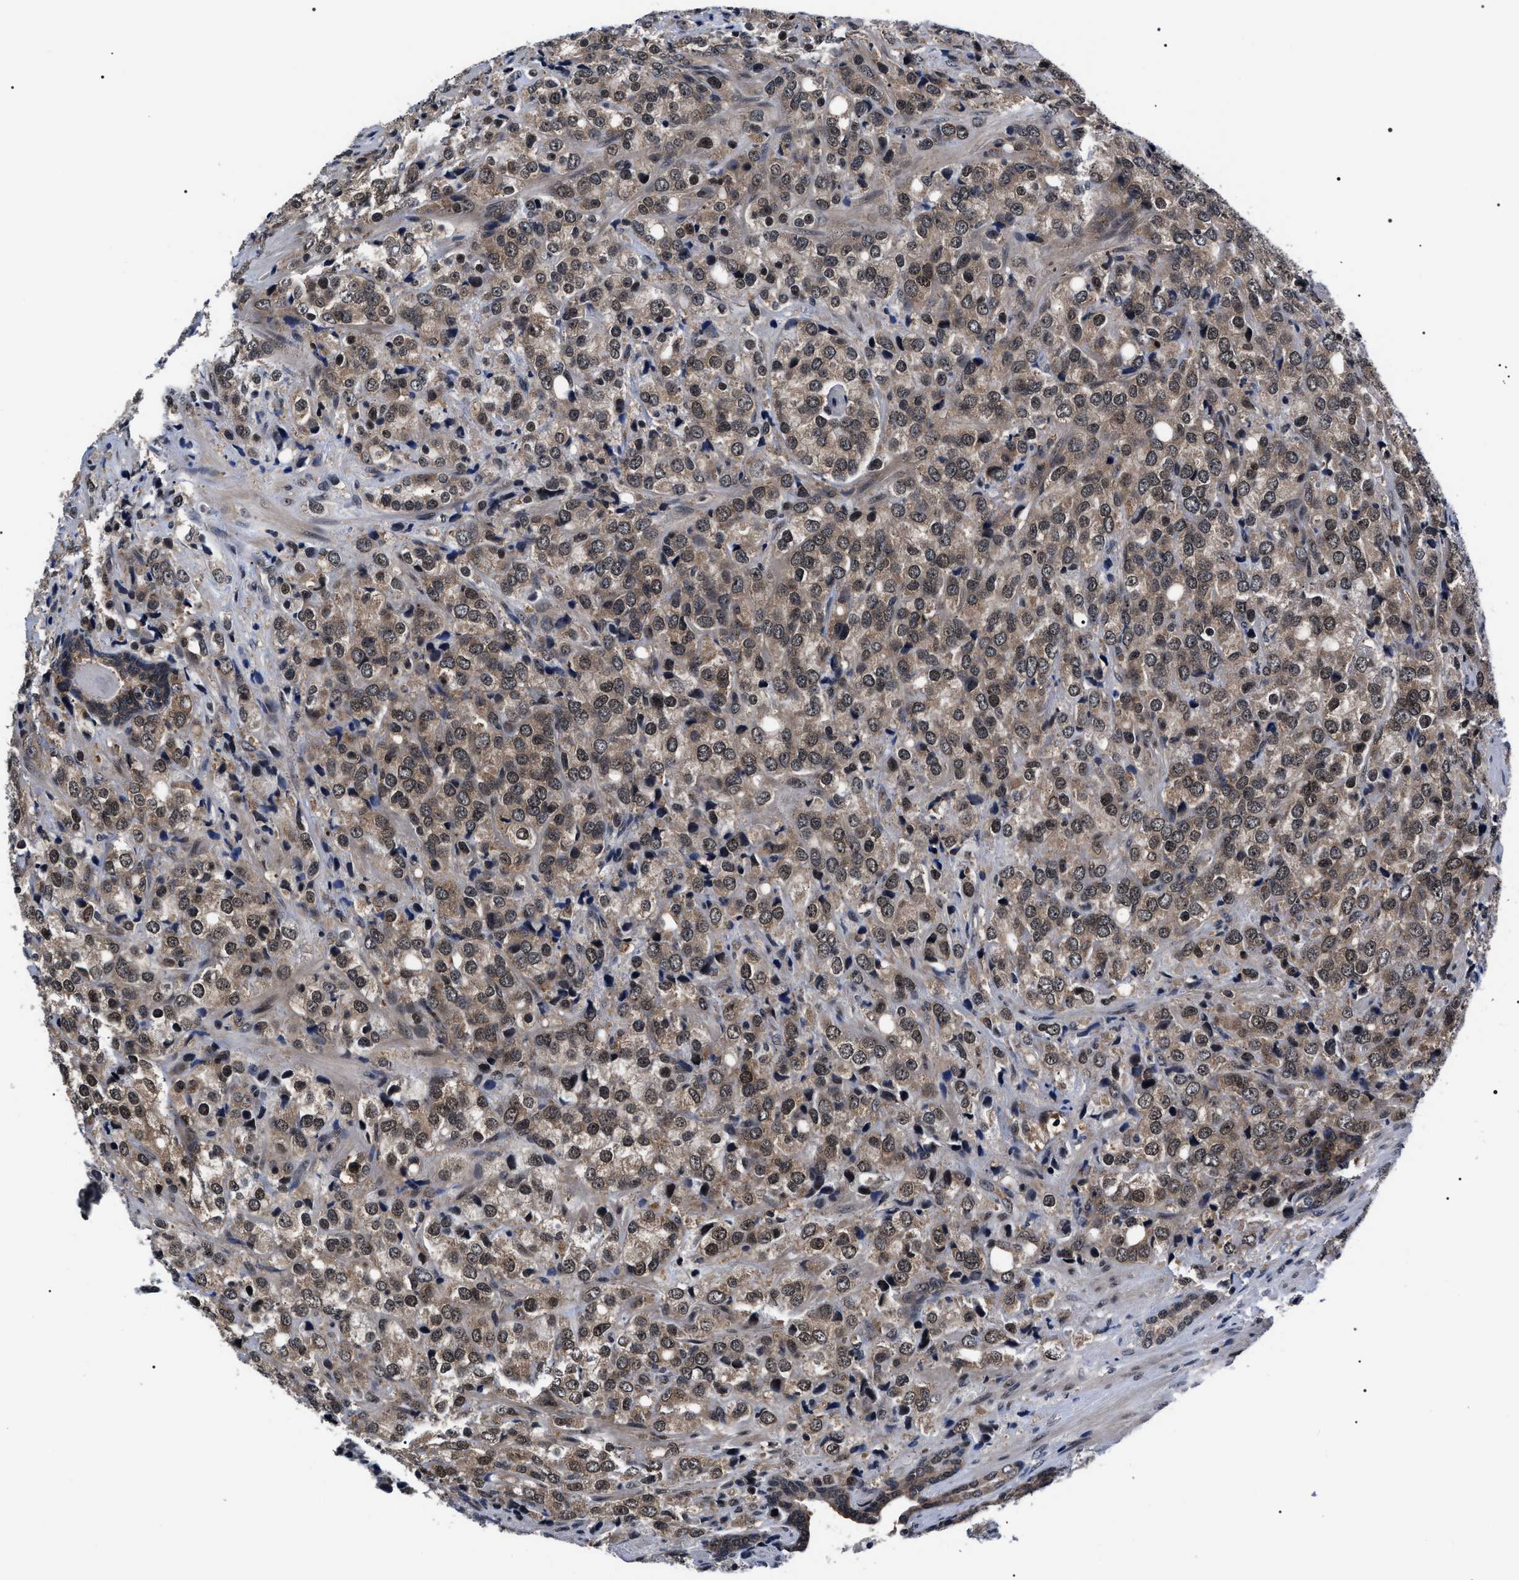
{"staining": {"intensity": "moderate", "quantity": ">75%", "location": "cytoplasmic/membranous,nuclear"}, "tissue": "prostate cancer", "cell_type": "Tumor cells", "image_type": "cancer", "snomed": [{"axis": "morphology", "description": "Adenocarcinoma, Medium grade"}, {"axis": "topography", "description": "Prostate"}], "caption": "High-power microscopy captured an immunohistochemistry (IHC) photomicrograph of prostate cancer, revealing moderate cytoplasmic/membranous and nuclear positivity in about >75% of tumor cells. (Brightfield microscopy of DAB IHC at high magnification).", "gene": "CSNK2A1", "patient": {"sex": "male", "age": 70}}